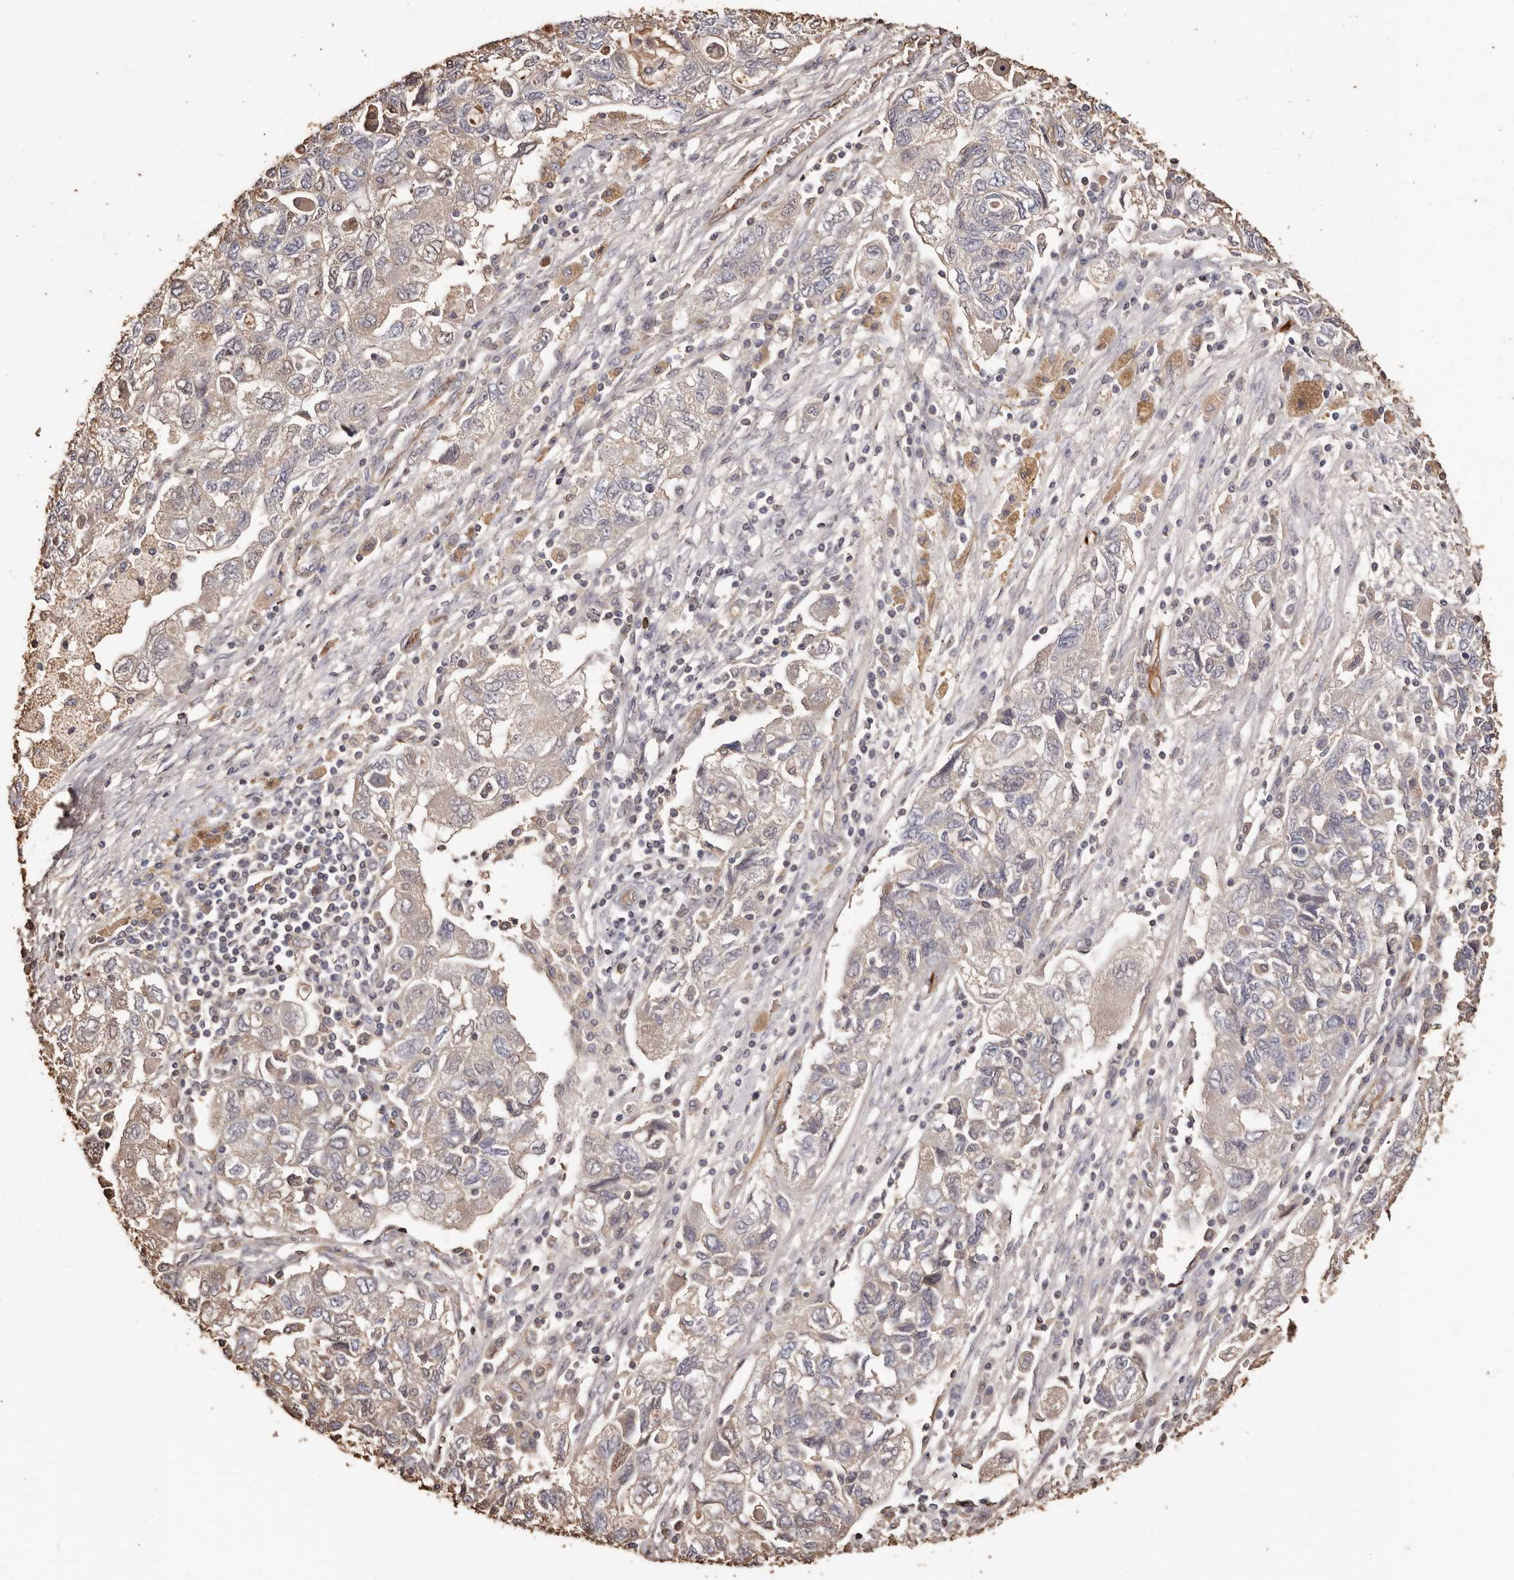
{"staining": {"intensity": "weak", "quantity": "<25%", "location": "cytoplasmic/membranous"}, "tissue": "ovarian cancer", "cell_type": "Tumor cells", "image_type": "cancer", "snomed": [{"axis": "morphology", "description": "Carcinoma, NOS"}, {"axis": "morphology", "description": "Cystadenocarcinoma, serous, NOS"}, {"axis": "topography", "description": "Ovary"}], "caption": "There is no significant positivity in tumor cells of ovarian carcinoma.", "gene": "ZNF557", "patient": {"sex": "female", "age": 69}}